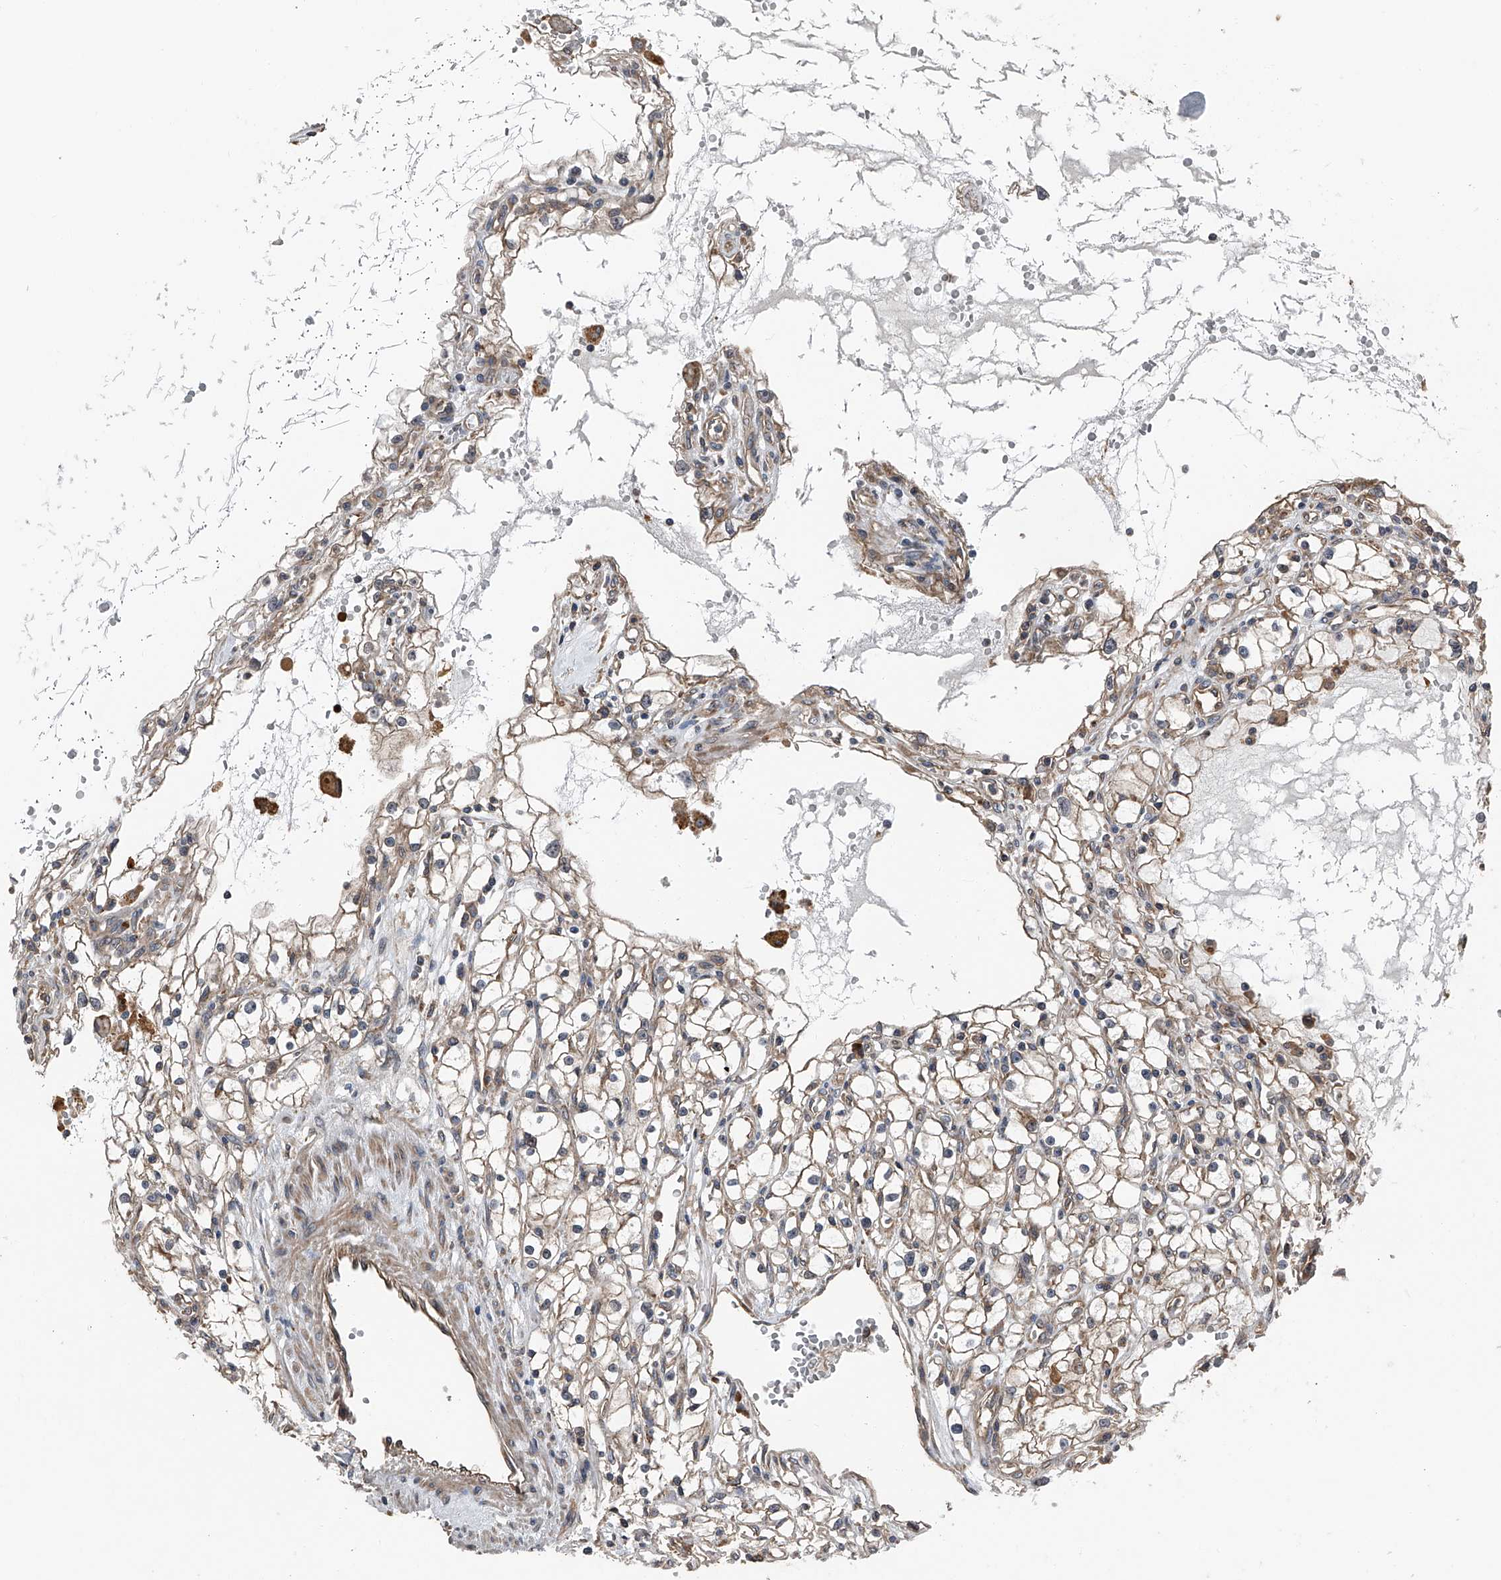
{"staining": {"intensity": "moderate", "quantity": "25%-75%", "location": "cytoplasmic/membranous"}, "tissue": "renal cancer", "cell_type": "Tumor cells", "image_type": "cancer", "snomed": [{"axis": "morphology", "description": "Adenocarcinoma, NOS"}, {"axis": "topography", "description": "Kidney"}], "caption": "Renal cancer stained for a protein (brown) exhibits moderate cytoplasmic/membranous positive staining in about 25%-75% of tumor cells.", "gene": "KCNJ2", "patient": {"sex": "male", "age": 56}}